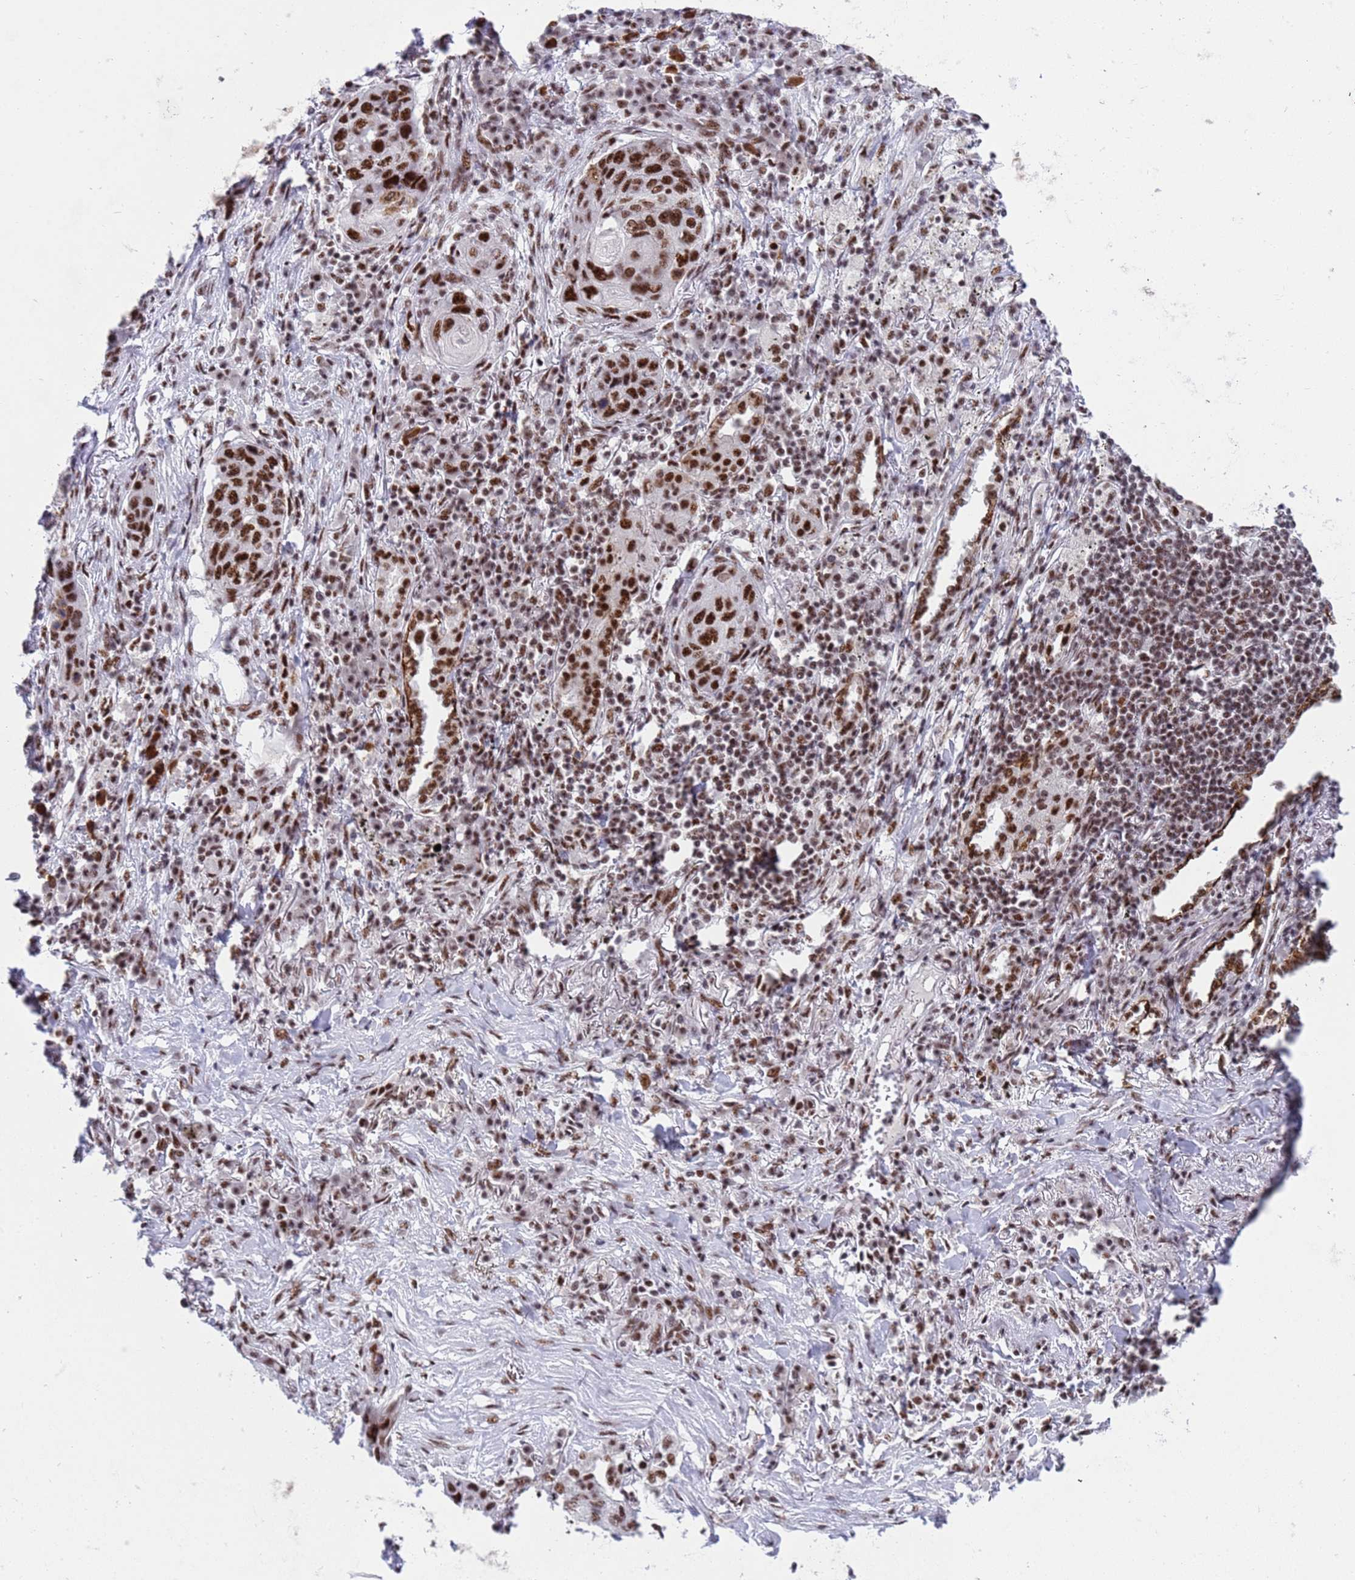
{"staining": {"intensity": "strong", "quantity": ">75%", "location": "nuclear"}, "tissue": "lung cancer", "cell_type": "Tumor cells", "image_type": "cancer", "snomed": [{"axis": "morphology", "description": "Squamous cell carcinoma, NOS"}, {"axis": "topography", "description": "Lung"}], "caption": "Immunohistochemistry (IHC) micrograph of neoplastic tissue: human squamous cell carcinoma (lung) stained using IHC displays high levels of strong protein expression localized specifically in the nuclear of tumor cells, appearing as a nuclear brown color.", "gene": "THOC2", "patient": {"sex": "female", "age": 63}}